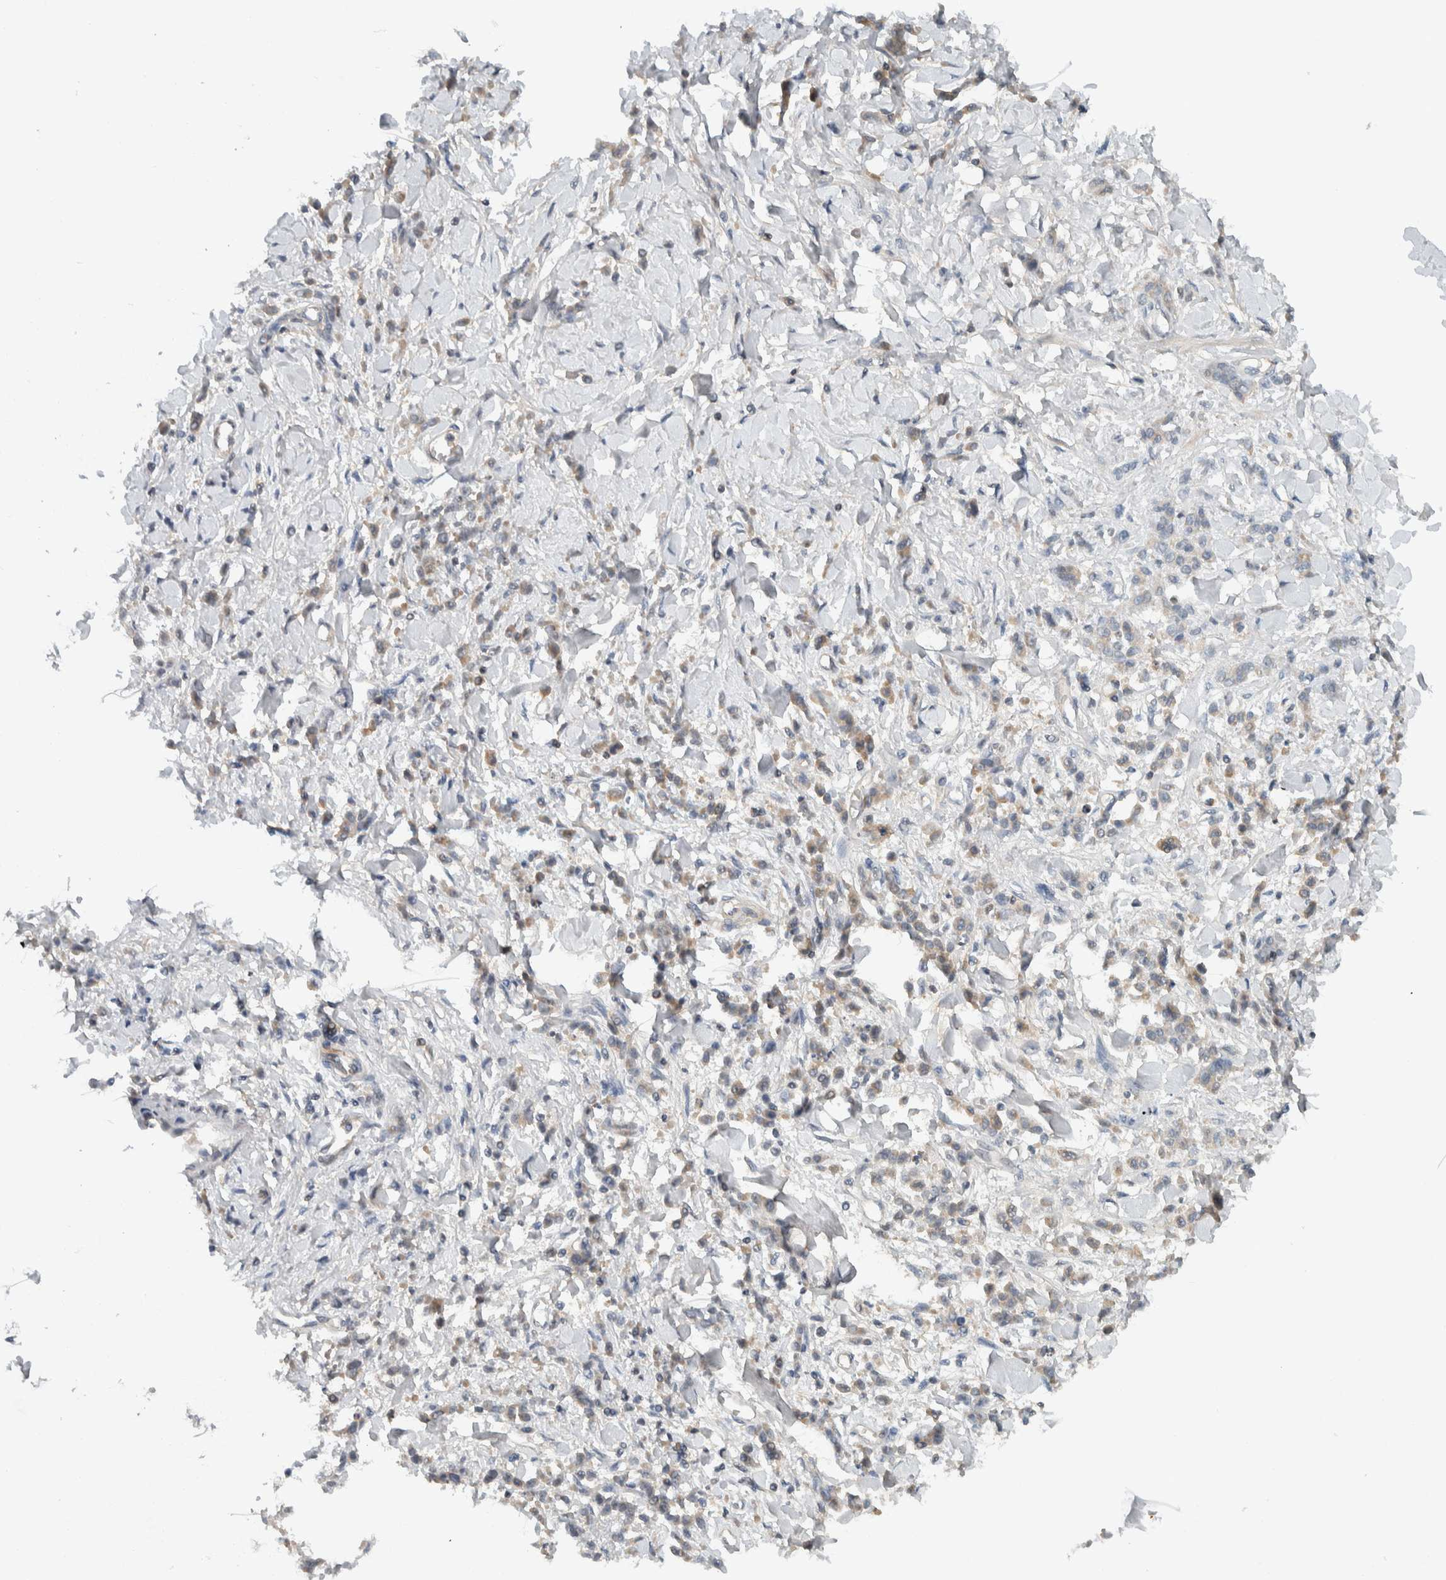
{"staining": {"intensity": "weak", "quantity": "<25%", "location": "cytoplasmic/membranous"}, "tissue": "stomach cancer", "cell_type": "Tumor cells", "image_type": "cancer", "snomed": [{"axis": "morphology", "description": "Normal tissue, NOS"}, {"axis": "morphology", "description": "Adenocarcinoma, NOS"}, {"axis": "topography", "description": "Stomach"}], "caption": "Stomach cancer (adenocarcinoma) was stained to show a protein in brown. There is no significant staining in tumor cells. The staining was performed using DAB to visualize the protein expression in brown, while the nuclei were stained in blue with hematoxylin (Magnification: 20x).", "gene": "ARMC7", "patient": {"sex": "male", "age": 82}}